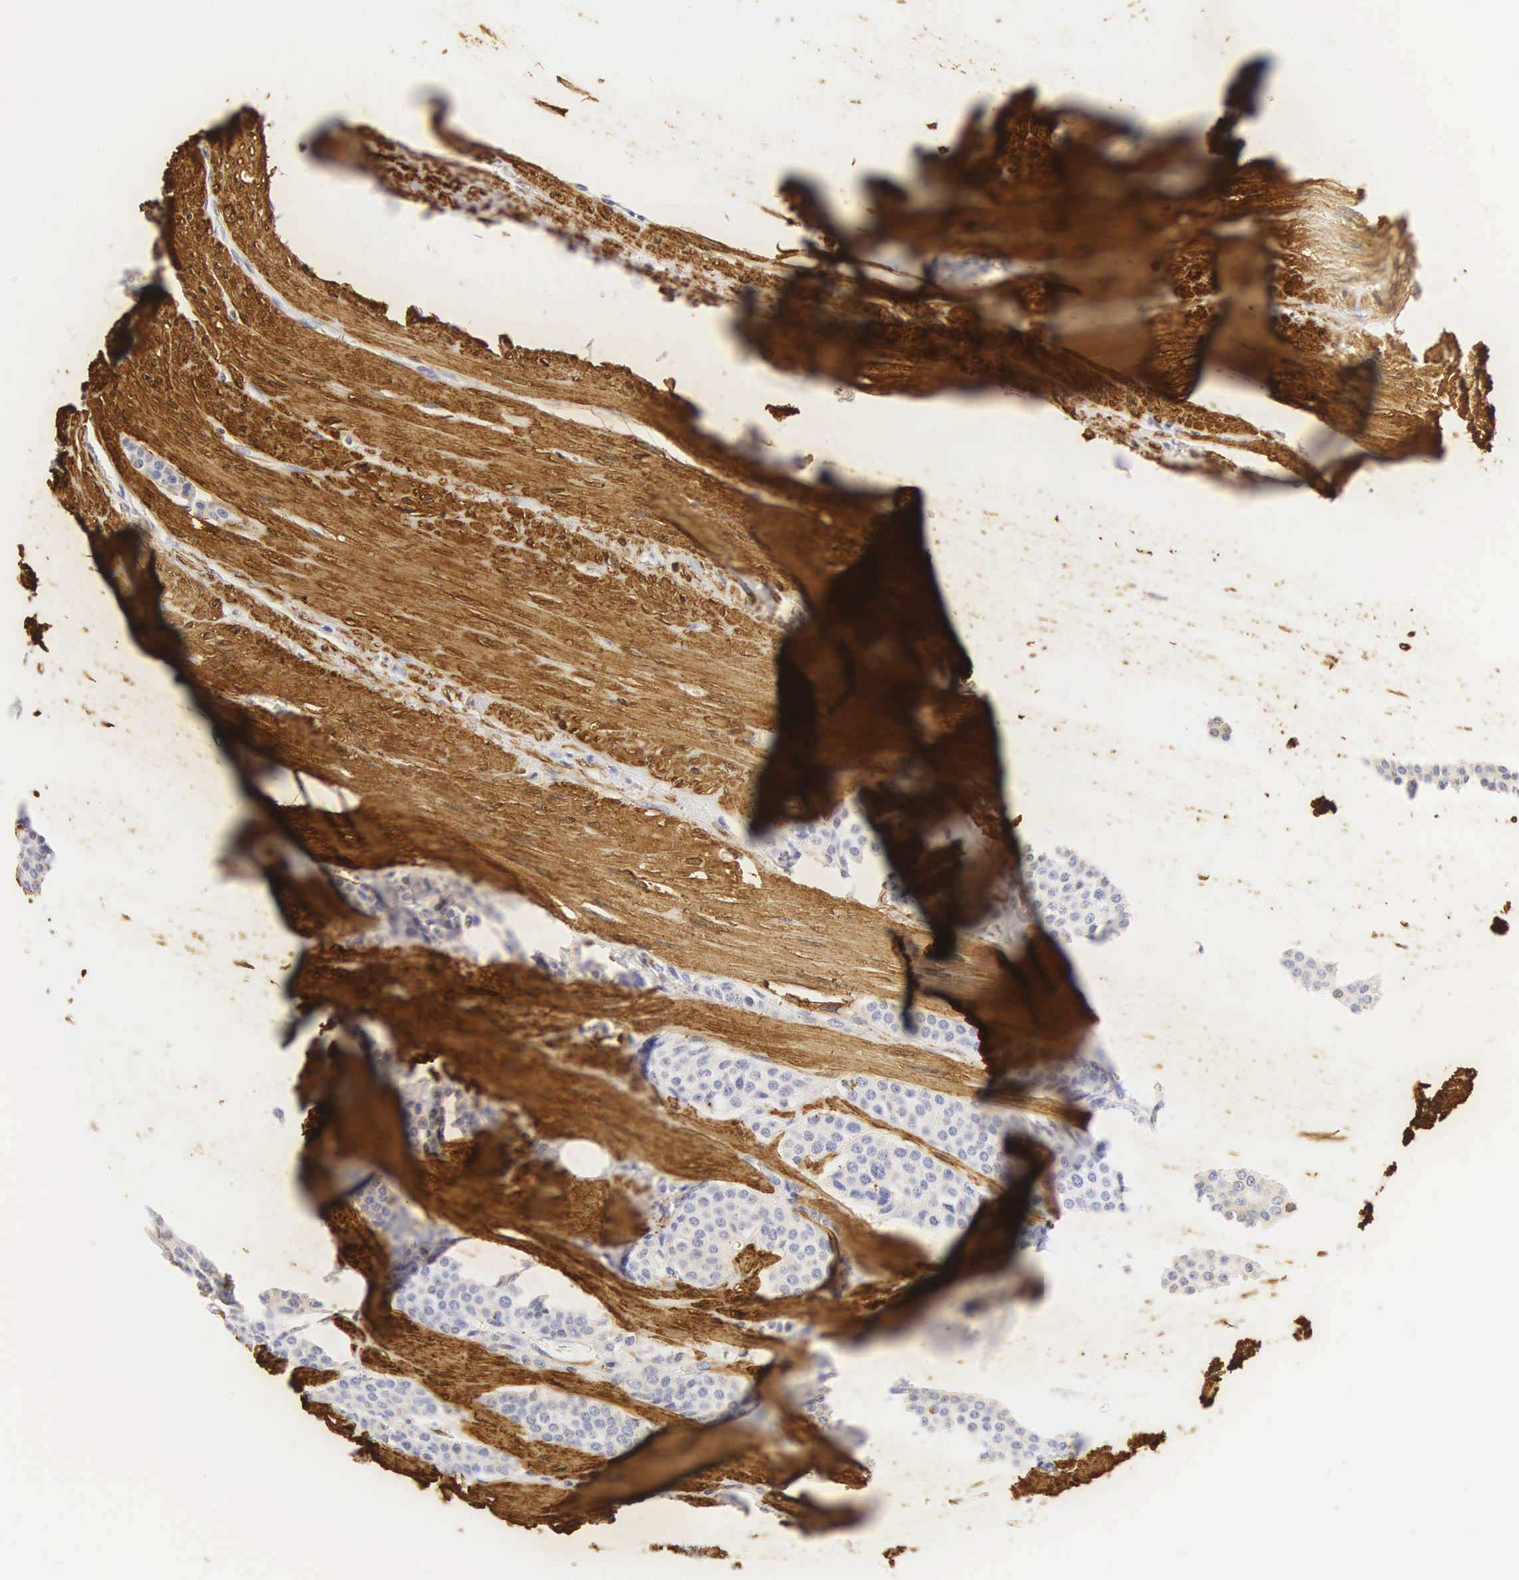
{"staining": {"intensity": "negative", "quantity": "none", "location": "none"}, "tissue": "carcinoid", "cell_type": "Tumor cells", "image_type": "cancer", "snomed": [{"axis": "morphology", "description": "Carcinoid, malignant, NOS"}, {"axis": "topography", "description": "Small intestine"}], "caption": "A photomicrograph of human carcinoid is negative for staining in tumor cells.", "gene": "CNN1", "patient": {"sex": "male", "age": 60}}